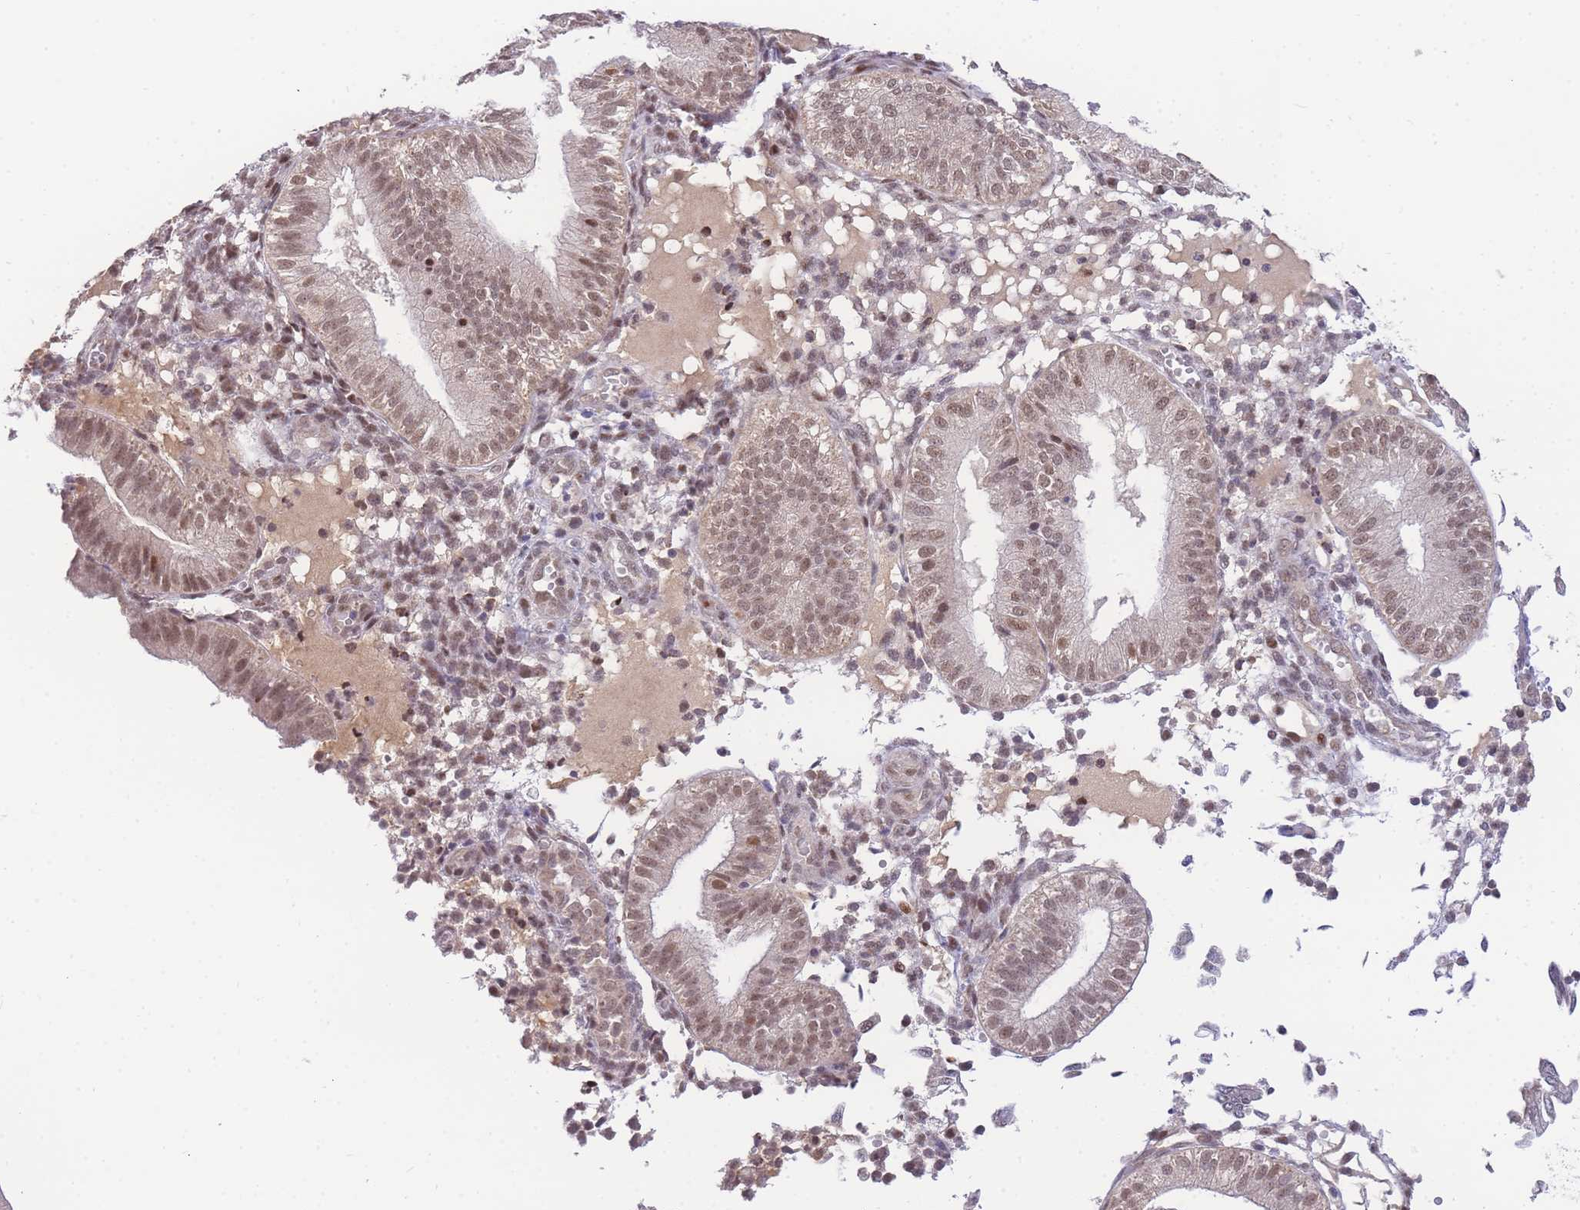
{"staining": {"intensity": "moderate", "quantity": "<25%", "location": "nuclear"}, "tissue": "endometrium", "cell_type": "Cells in endometrial stroma", "image_type": "normal", "snomed": [{"axis": "morphology", "description": "Normal tissue, NOS"}, {"axis": "topography", "description": "Endometrium"}], "caption": "Immunohistochemistry (DAB (3,3'-diaminobenzidine)) staining of normal endometrium demonstrates moderate nuclear protein positivity in about <25% of cells in endometrial stroma. (brown staining indicates protein expression, while blue staining denotes nuclei).", "gene": "PUS10", "patient": {"sex": "female", "age": 39}}